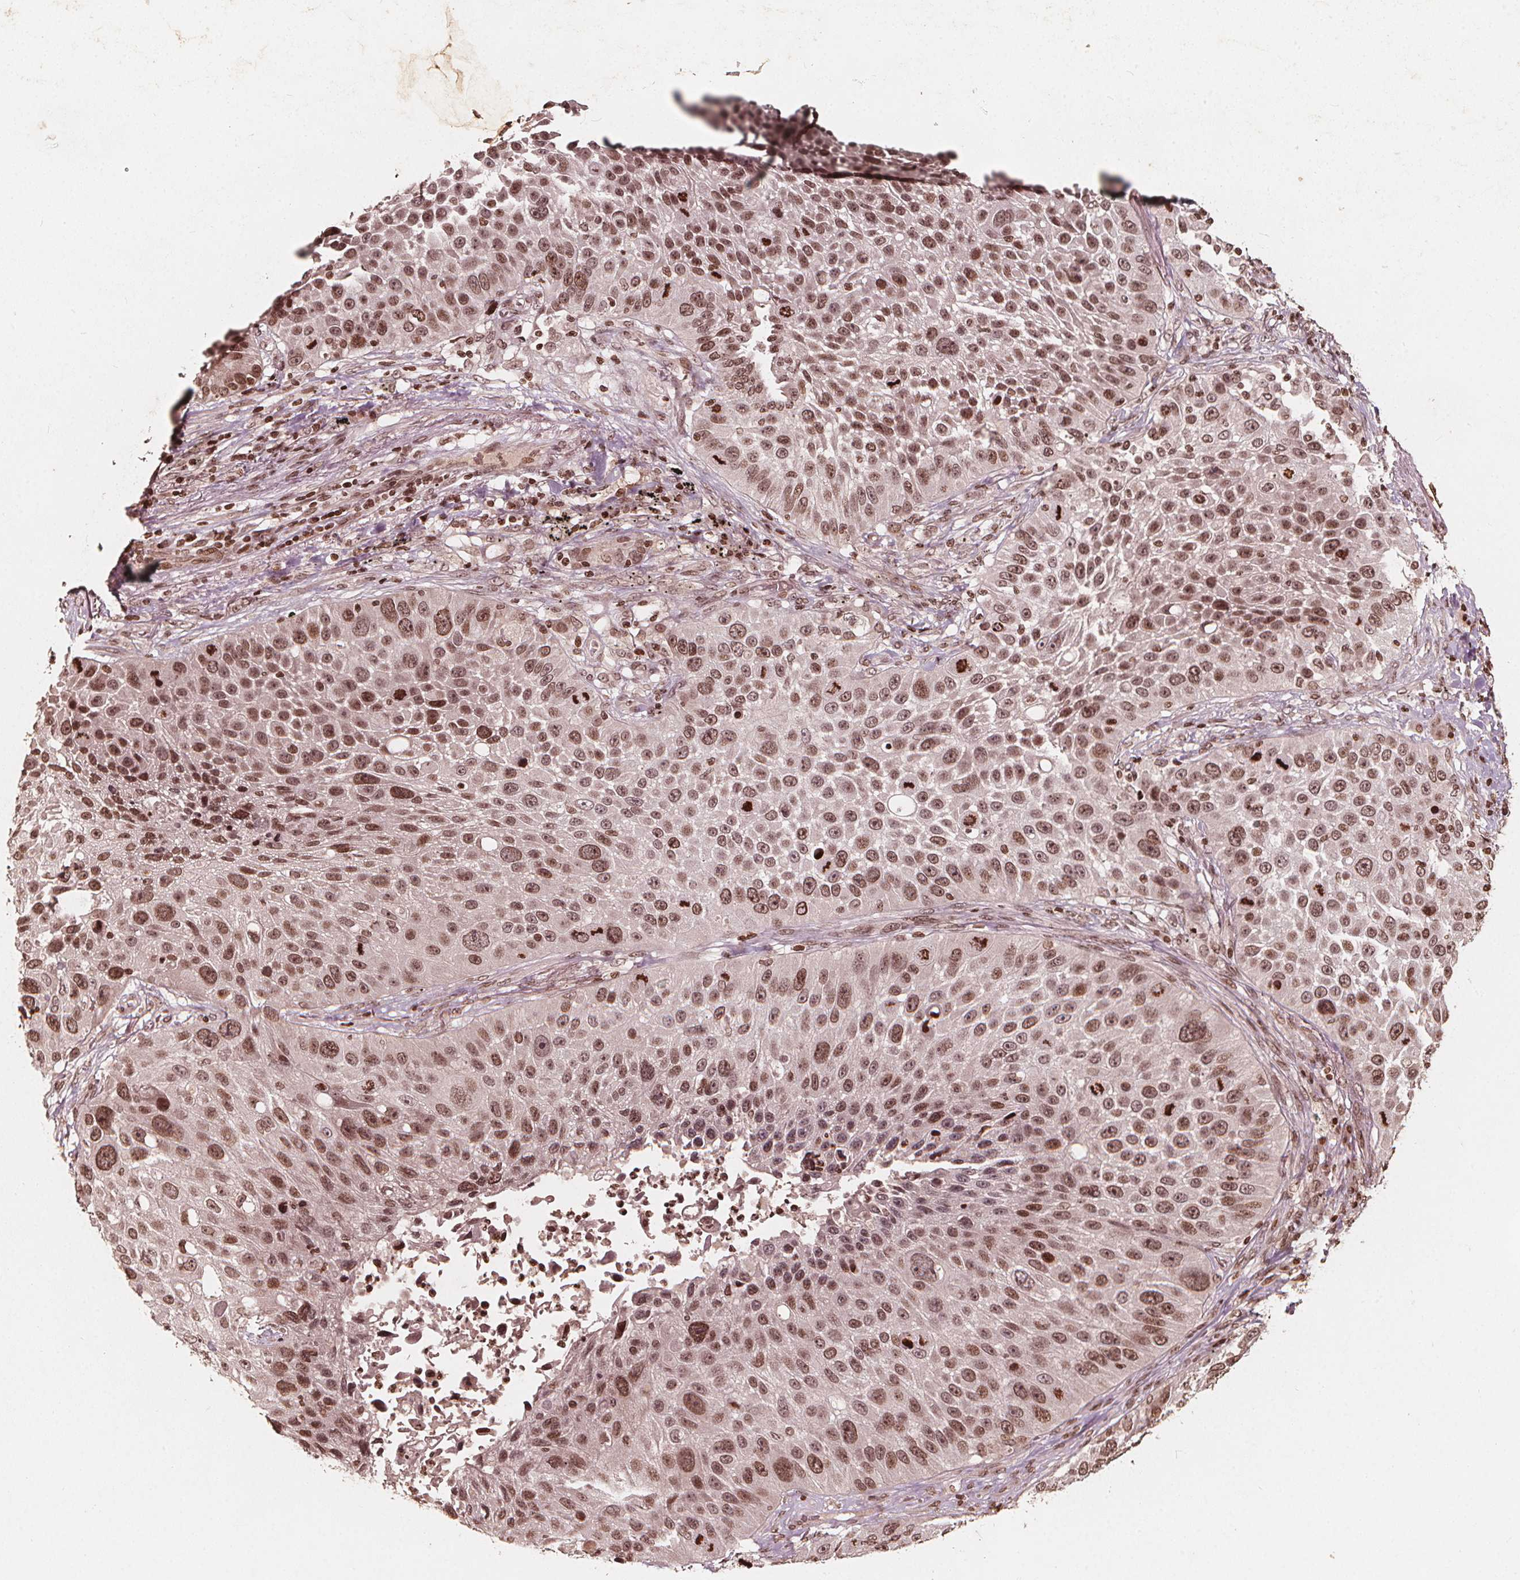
{"staining": {"intensity": "moderate", "quantity": ">75%", "location": "nuclear"}, "tissue": "lung cancer", "cell_type": "Tumor cells", "image_type": "cancer", "snomed": [{"axis": "morphology", "description": "Normal morphology"}, {"axis": "morphology", "description": "Squamous cell carcinoma, NOS"}, {"axis": "topography", "description": "Lymph node"}, {"axis": "topography", "description": "Lung"}], "caption": "Human squamous cell carcinoma (lung) stained with a protein marker demonstrates moderate staining in tumor cells.", "gene": "H3C14", "patient": {"sex": "male", "age": 67}}